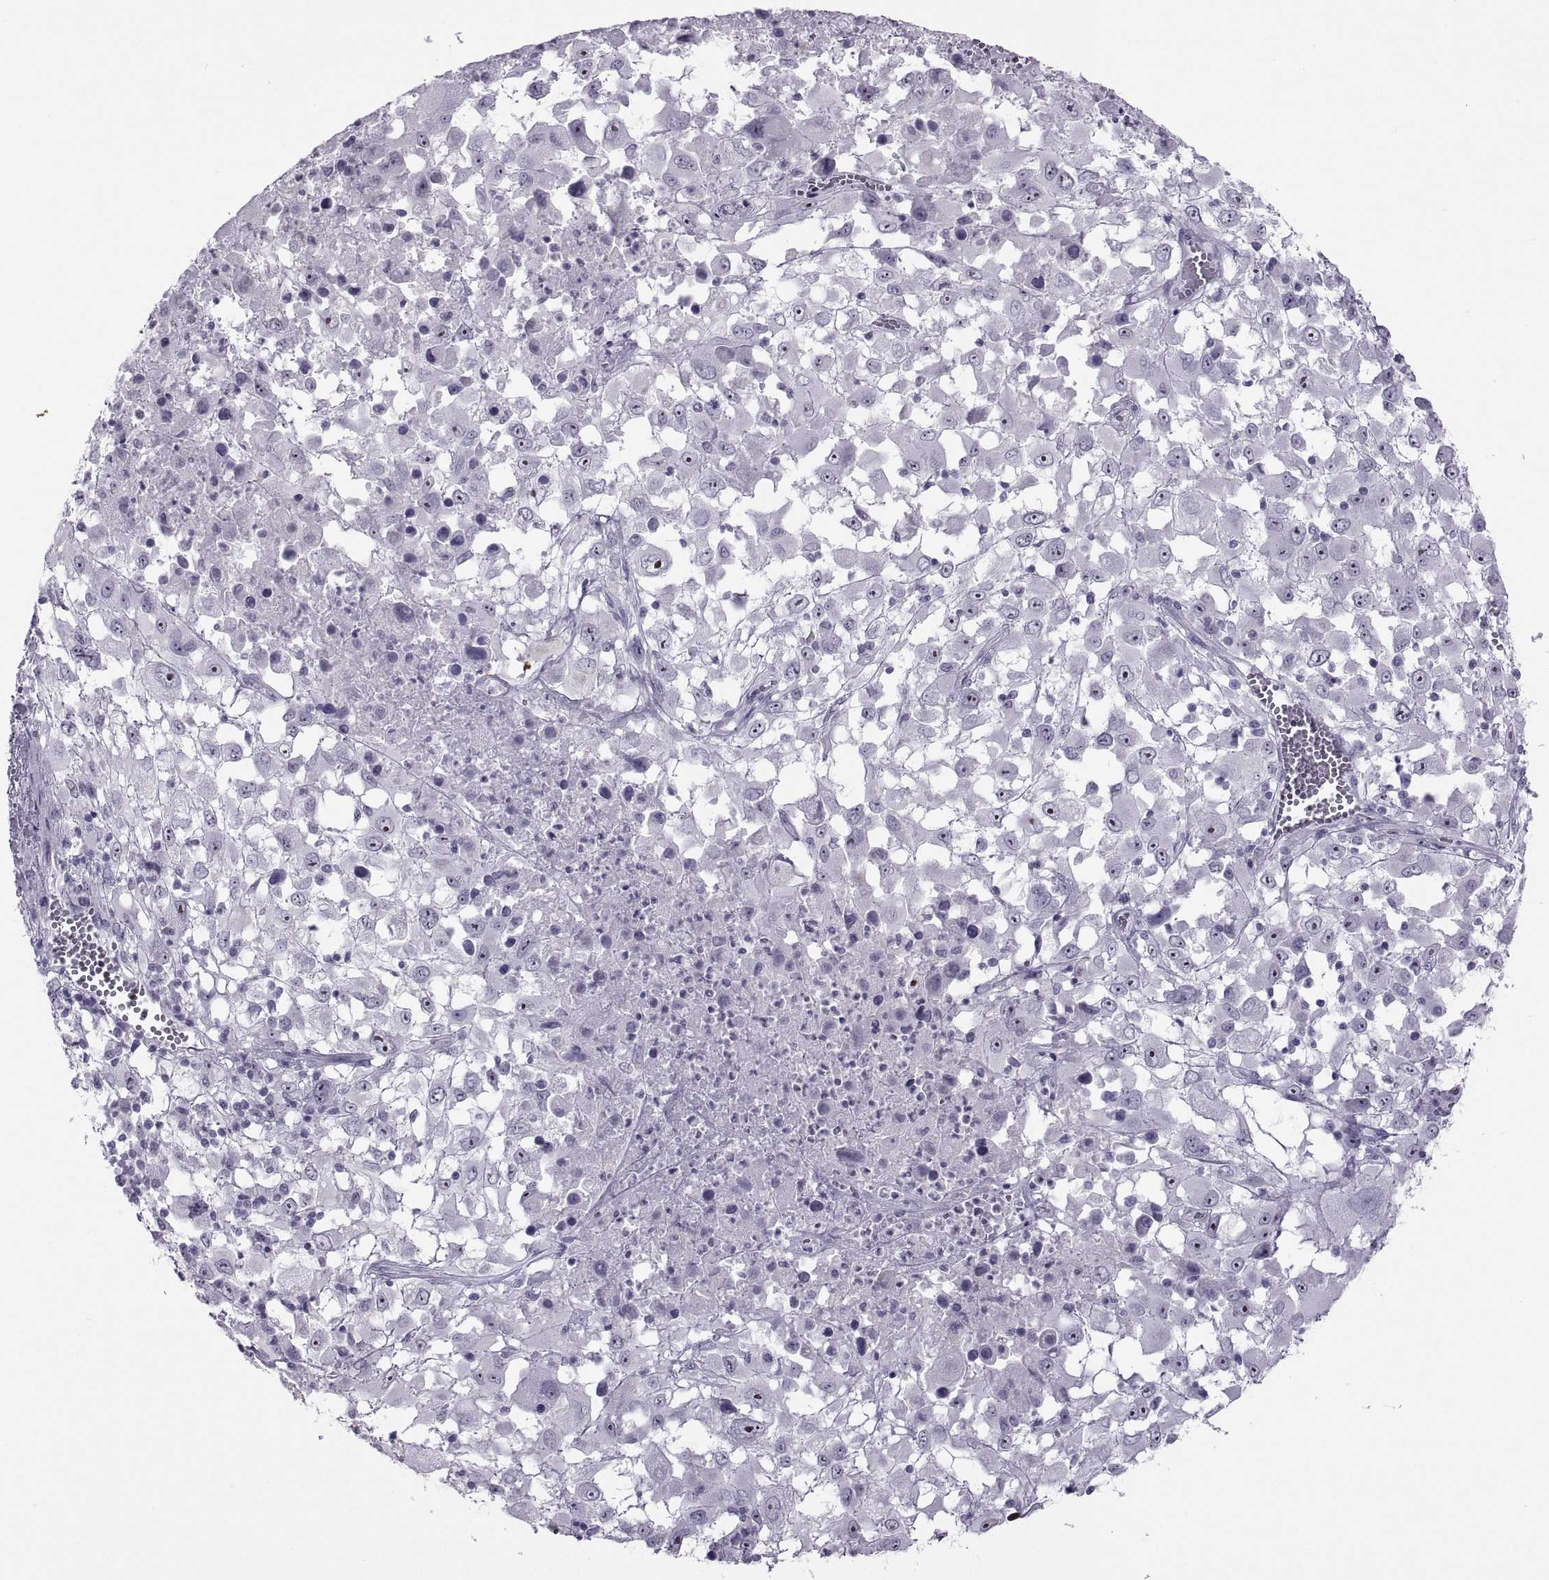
{"staining": {"intensity": "negative", "quantity": "none", "location": "none"}, "tissue": "melanoma", "cell_type": "Tumor cells", "image_type": "cancer", "snomed": [{"axis": "morphology", "description": "Malignant melanoma, Metastatic site"}, {"axis": "topography", "description": "Soft tissue"}], "caption": "This is an IHC micrograph of melanoma. There is no expression in tumor cells.", "gene": "ASIC2", "patient": {"sex": "male", "age": 50}}